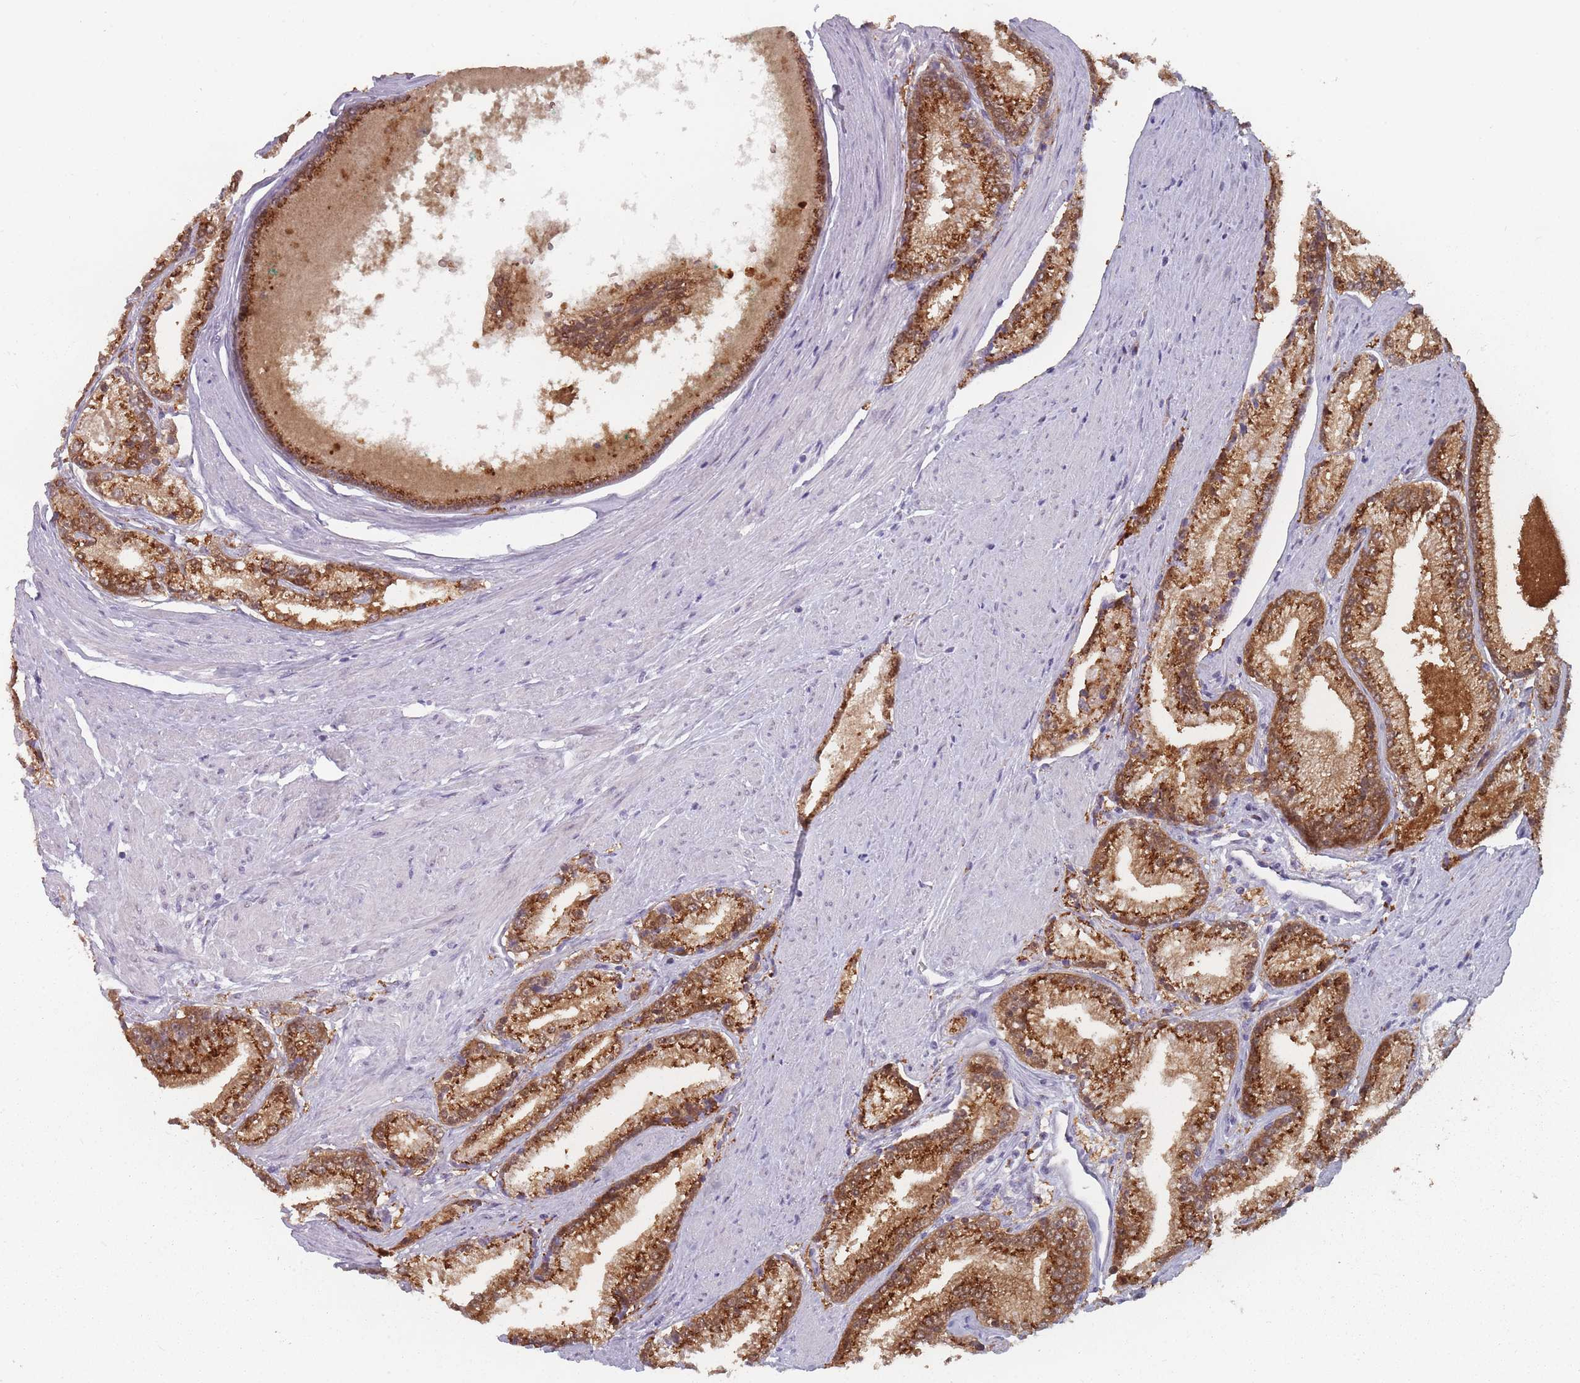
{"staining": {"intensity": "strong", "quantity": ">75%", "location": "cytoplasmic/membranous"}, "tissue": "prostate cancer", "cell_type": "Tumor cells", "image_type": "cancer", "snomed": [{"axis": "morphology", "description": "Adenocarcinoma, High grade"}, {"axis": "topography", "description": "Prostate"}], "caption": "Immunohistochemical staining of prostate cancer (adenocarcinoma (high-grade)) reveals high levels of strong cytoplasmic/membranous staining in approximately >75% of tumor cells.", "gene": "MAN1B1", "patient": {"sex": "male", "age": 67}}